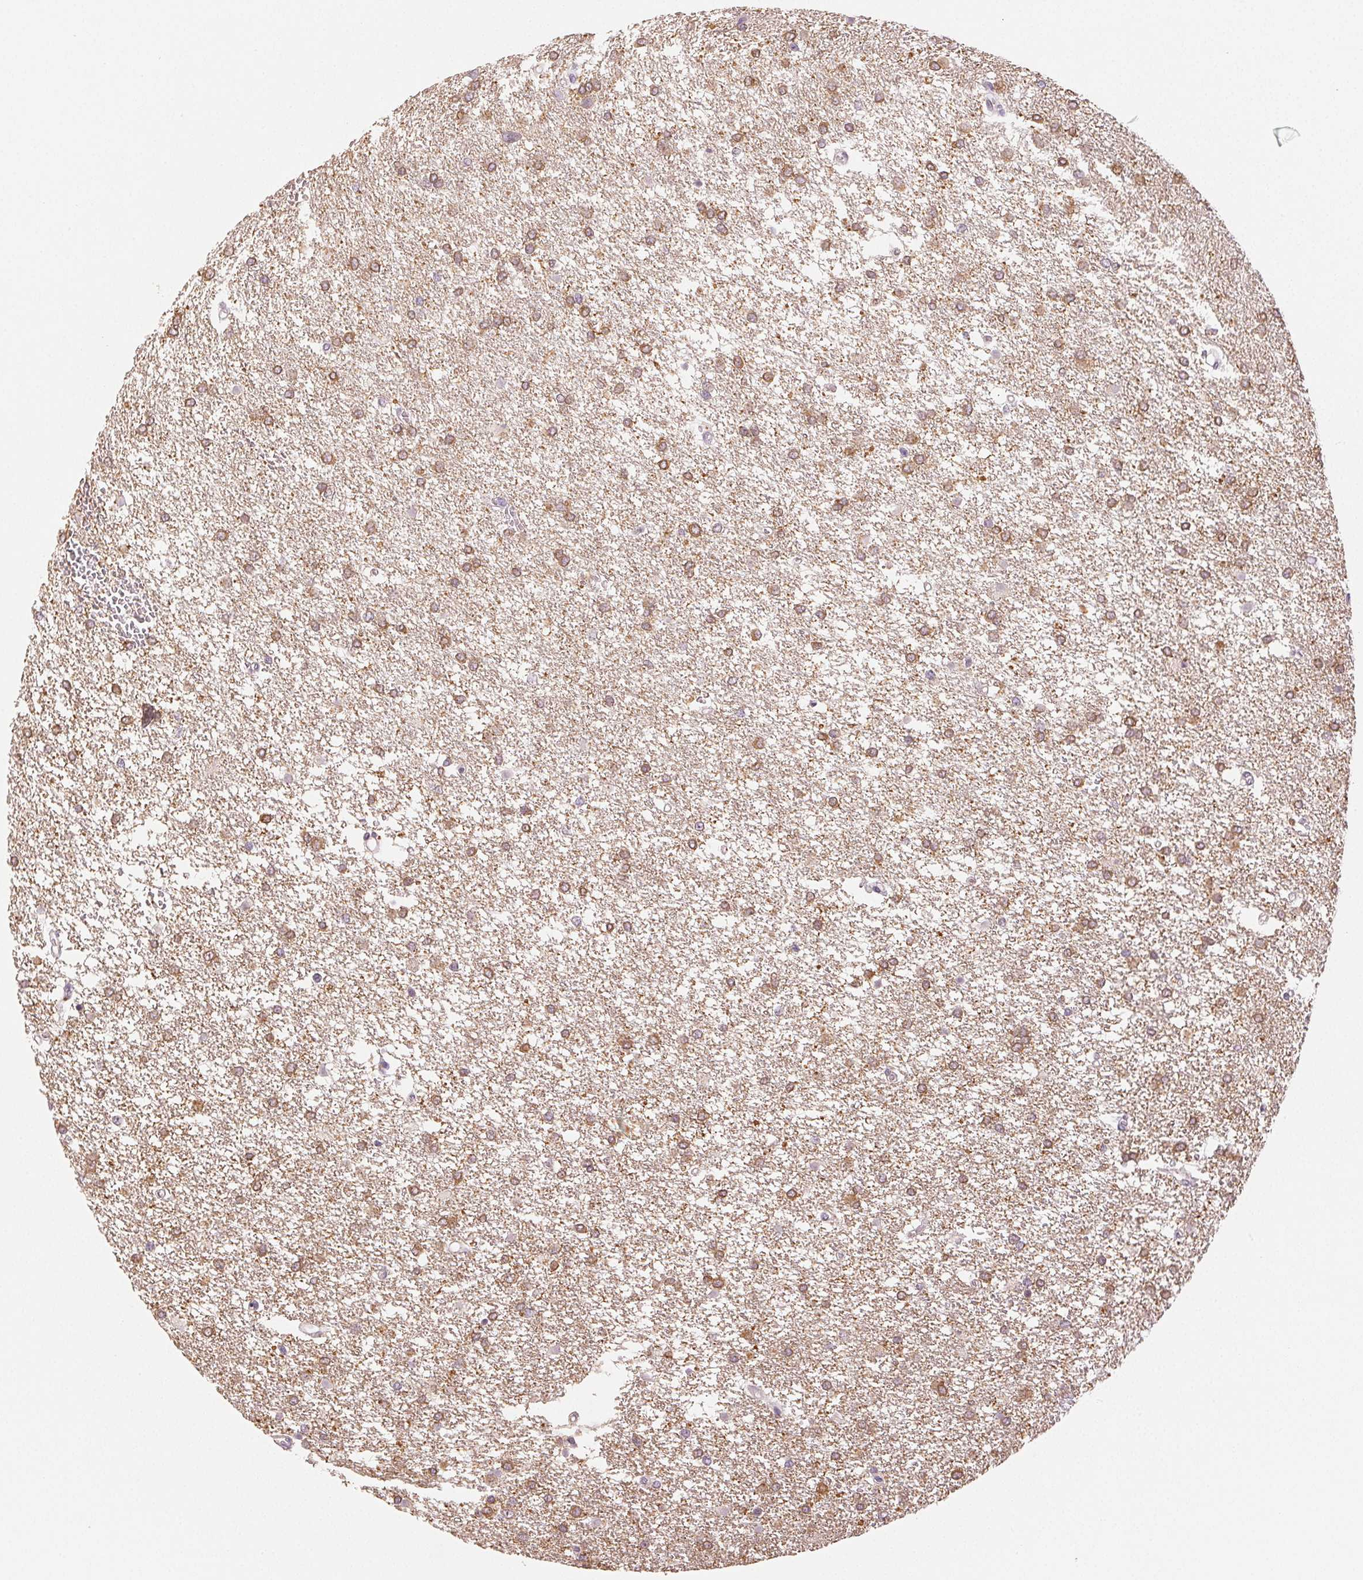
{"staining": {"intensity": "moderate", "quantity": ">75%", "location": "cytoplasmic/membranous"}, "tissue": "glioma", "cell_type": "Tumor cells", "image_type": "cancer", "snomed": [{"axis": "morphology", "description": "Glioma, malignant, High grade"}, {"axis": "topography", "description": "Brain"}], "caption": "Brown immunohistochemical staining in human glioma reveals moderate cytoplasmic/membranous positivity in about >75% of tumor cells.", "gene": "MAP1LC3A", "patient": {"sex": "female", "age": 61}}